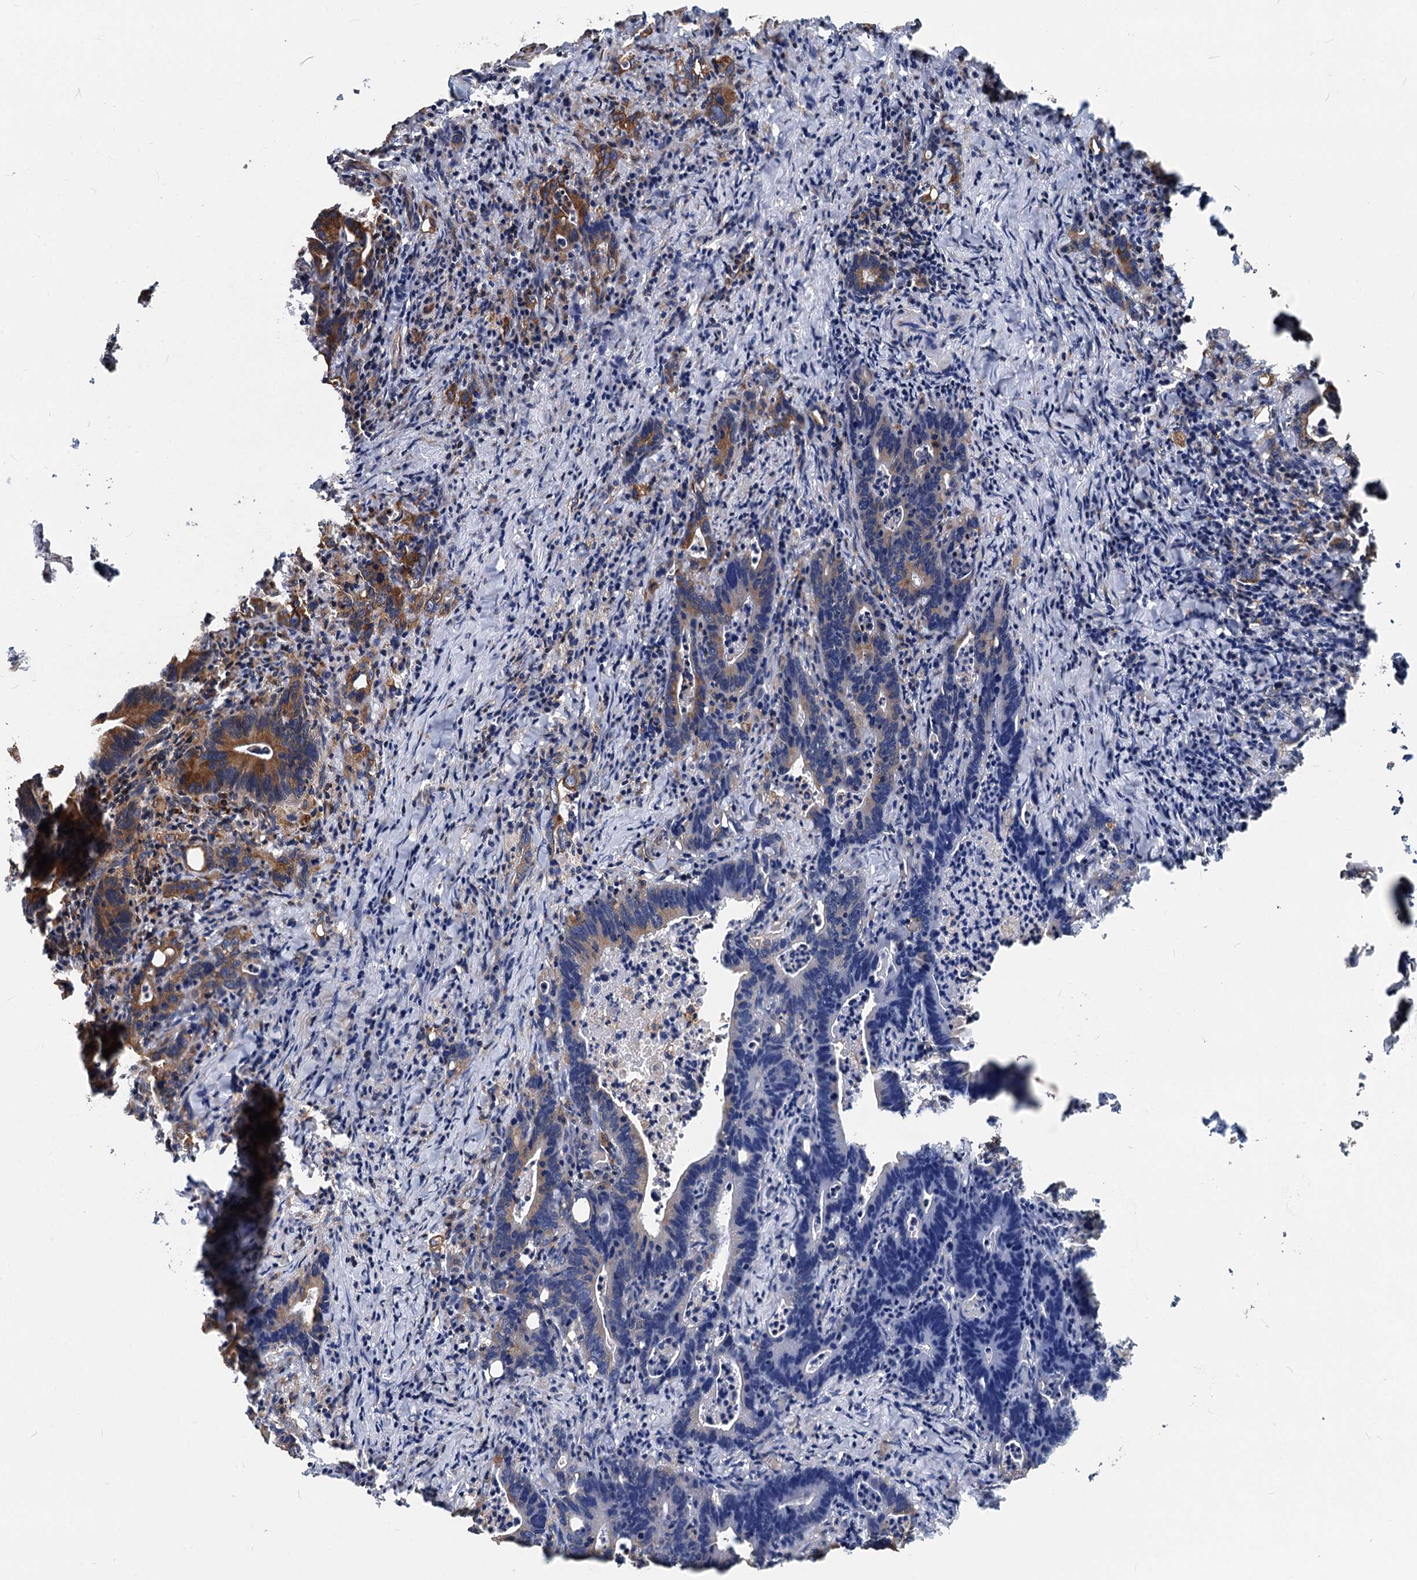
{"staining": {"intensity": "strong", "quantity": "25%-75%", "location": "cytoplasmic/membranous"}, "tissue": "colorectal cancer", "cell_type": "Tumor cells", "image_type": "cancer", "snomed": [{"axis": "morphology", "description": "Adenocarcinoma, NOS"}, {"axis": "topography", "description": "Colon"}], "caption": "The immunohistochemical stain labels strong cytoplasmic/membranous expression in tumor cells of colorectal cancer (adenocarcinoma) tissue. (brown staining indicates protein expression, while blue staining denotes nuclei).", "gene": "STIM1", "patient": {"sex": "female", "age": 75}}